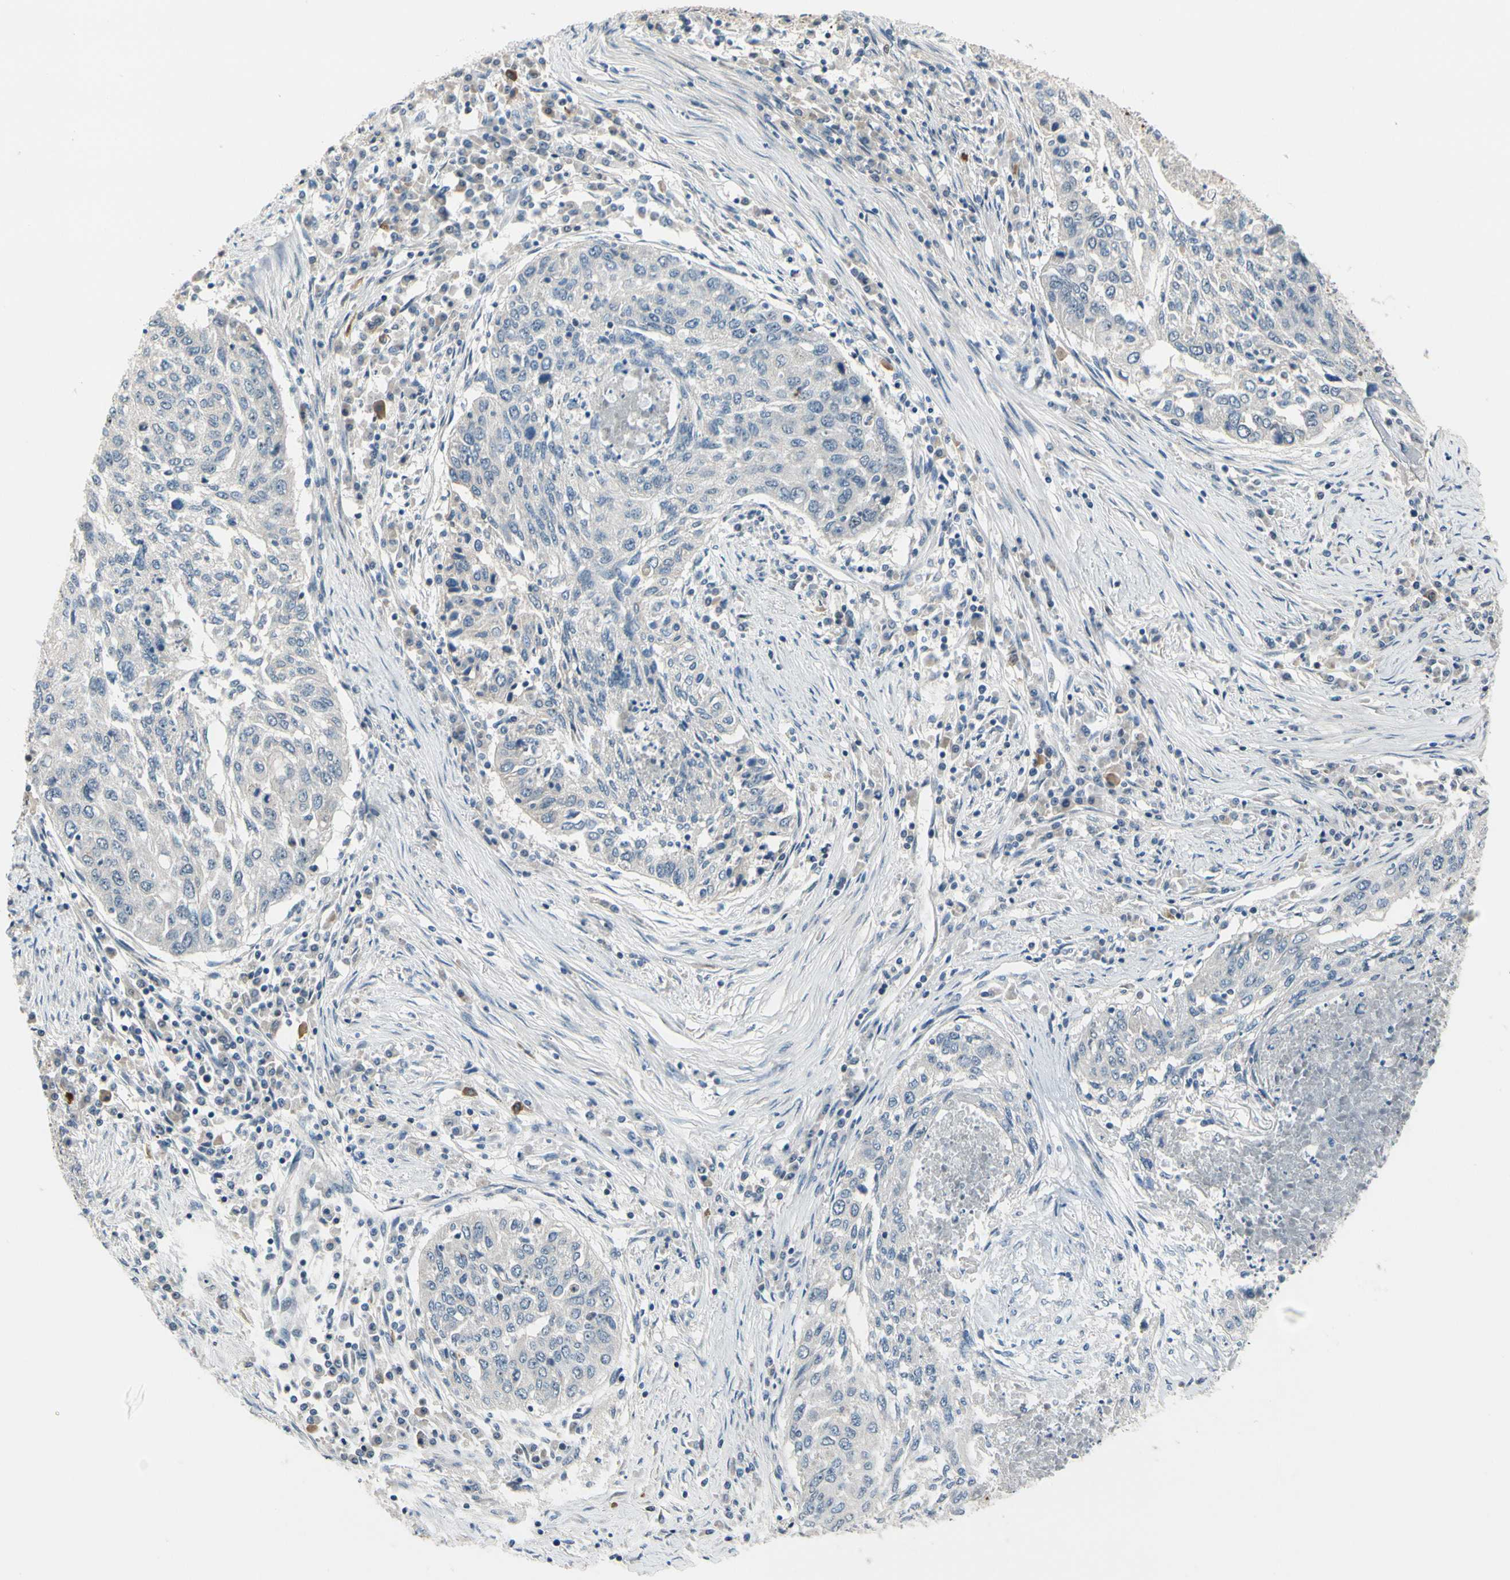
{"staining": {"intensity": "negative", "quantity": "none", "location": "none"}, "tissue": "lung cancer", "cell_type": "Tumor cells", "image_type": "cancer", "snomed": [{"axis": "morphology", "description": "Squamous cell carcinoma, NOS"}, {"axis": "topography", "description": "Lung"}], "caption": "Lung cancer was stained to show a protein in brown. There is no significant expression in tumor cells. The staining was performed using DAB (3,3'-diaminobenzidine) to visualize the protein expression in brown, while the nuclei were stained in blue with hematoxylin (Magnification: 20x).", "gene": "SLC27A6", "patient": {"sex": "female", "age": 63}}